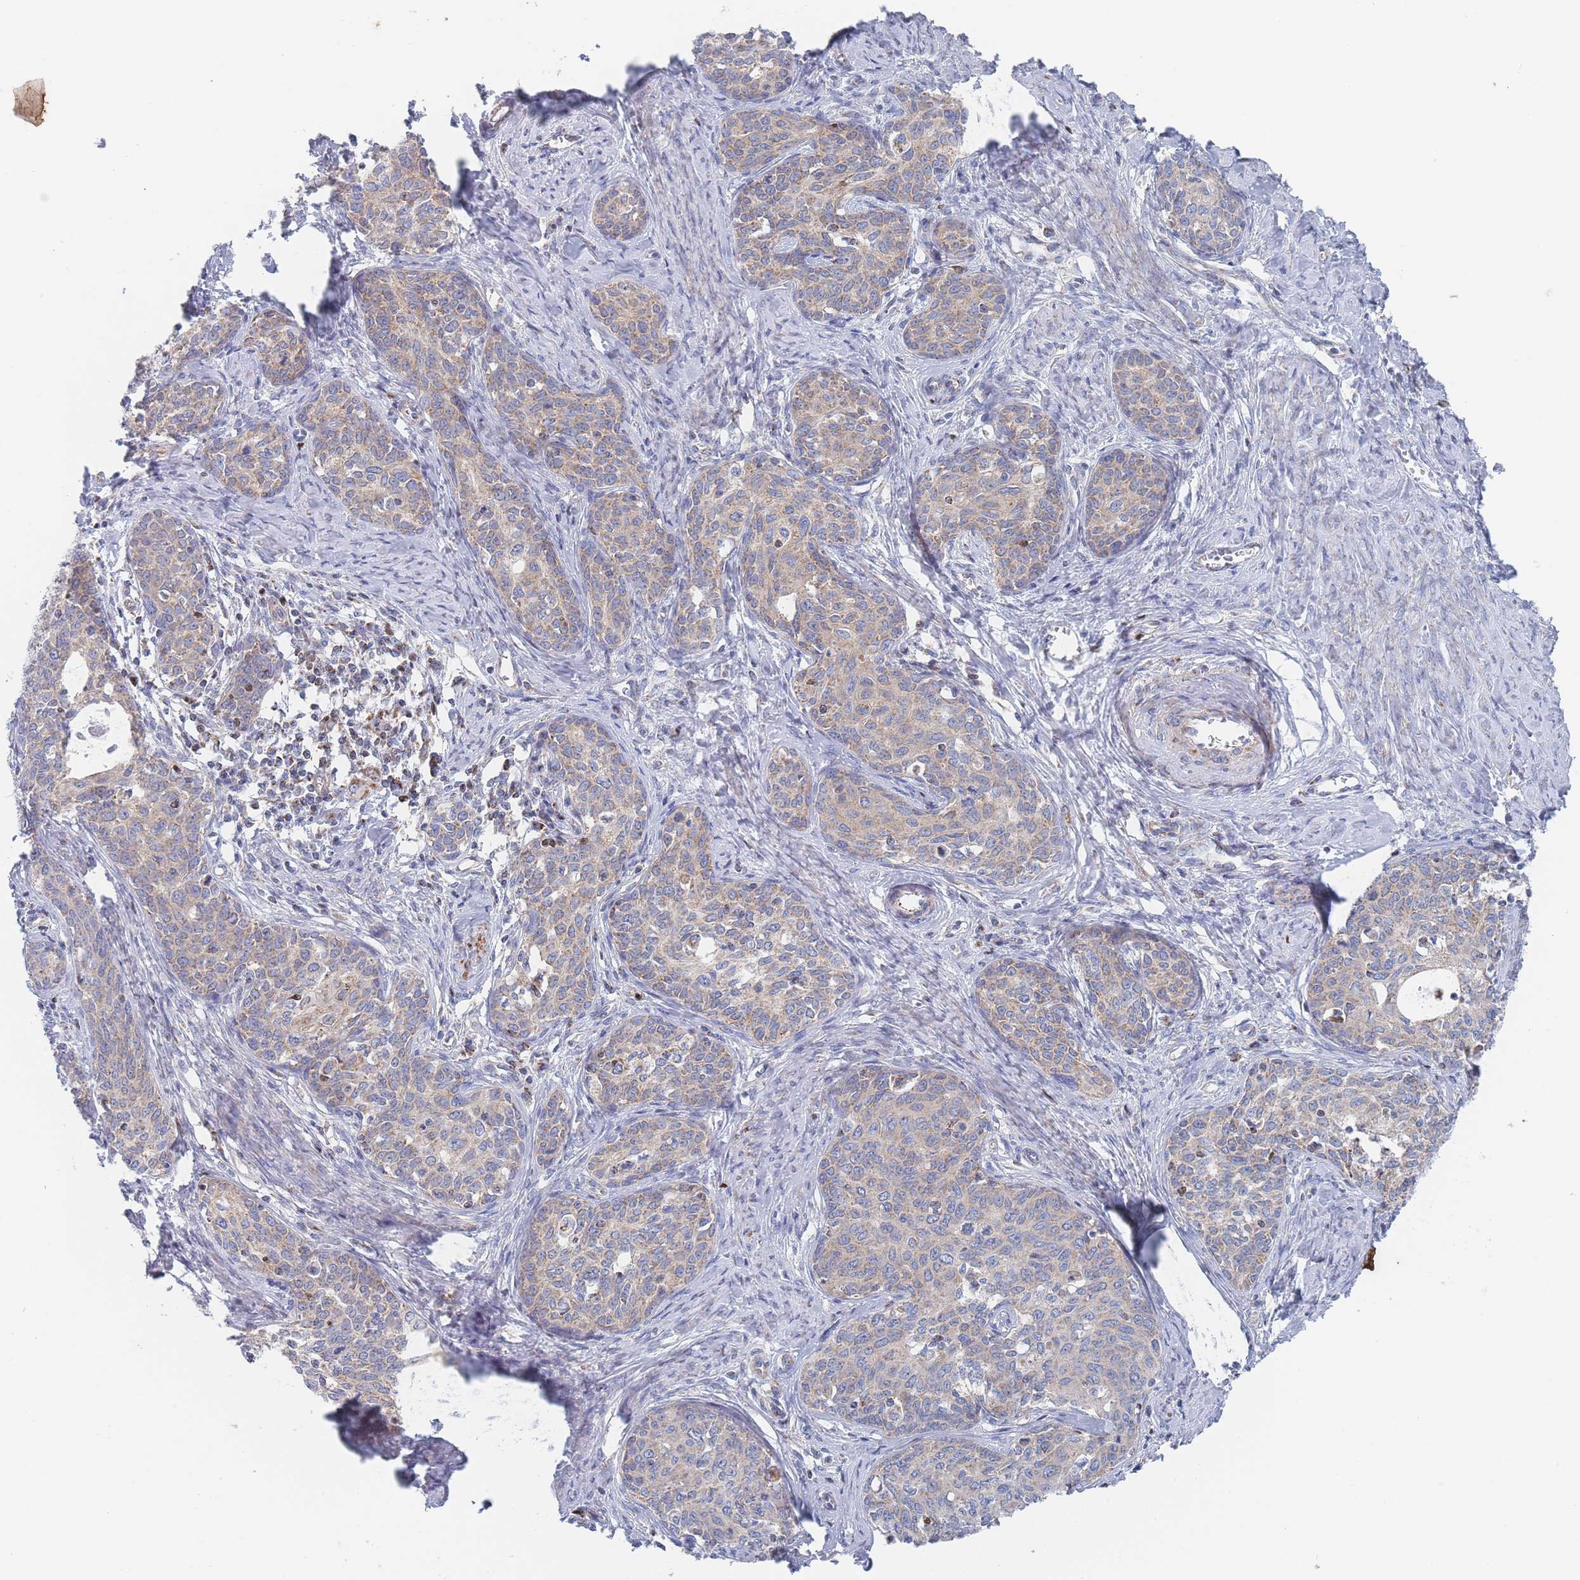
{"staining": {"intensity": "weak", "quantity": ">75%", "location": "cytoplasmic/membranous"}, "tissue": "cervical cancer", "cell_type": "Tumor cells", "image_type": "cancer", "snomed": [{"axis": "morphology", "description": "Squamous cell carcinoma, NOS"}, {"axis": "morphology", "description": "Adenocarcinoma, NOS"}, {"axis": "topography", "description": "Cervix"}], "caption": "Immunohistochemical staining of human adenocarcinoma (cervical) reveals weak cytoplasmic/membranous protein positivity in about >75% of tumor cells.", "gene": "IKZF4", "patient": {"sex": "female", "age": 52}}